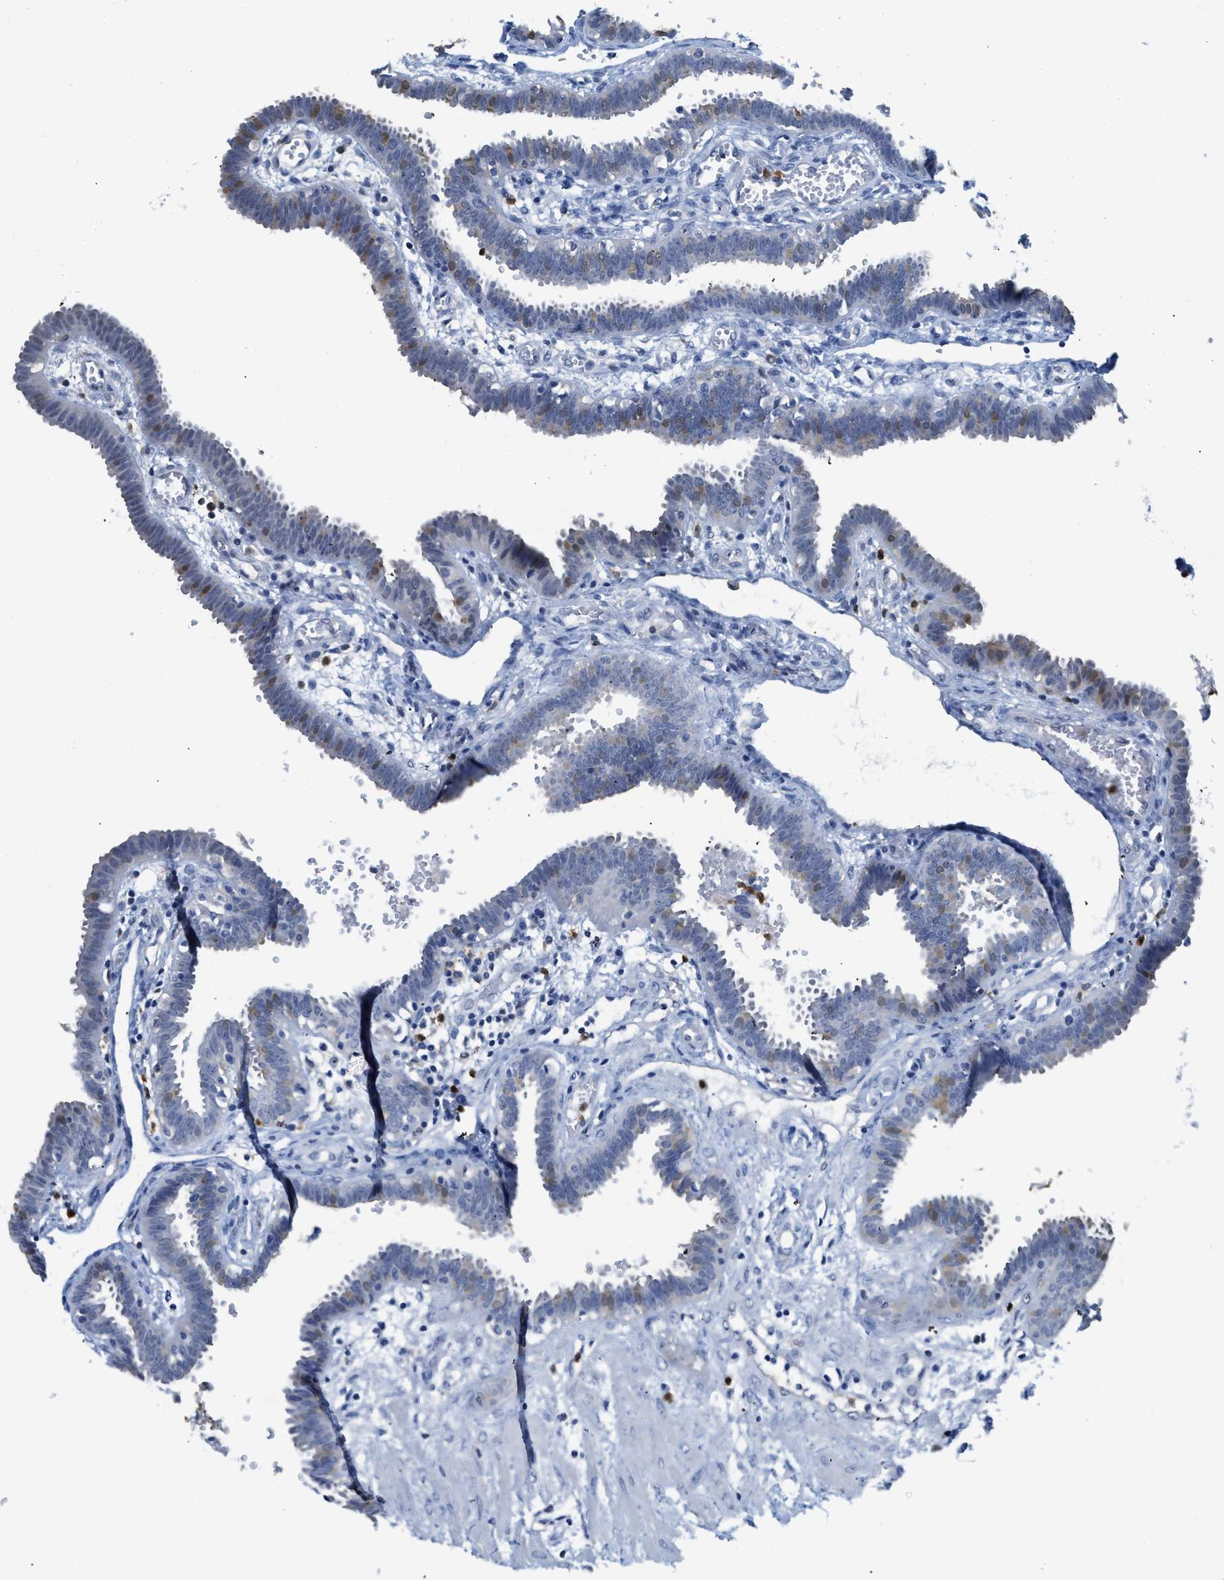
{"staining": {"intensity": "weak", "quantity": "25%-75%", "location": "cytoplasmic/membranous,nuclear"}, "tissue": "fallopian tube", "cell_type": "Glandular cells", "image_type": "normal", "snomed": [{"axis": "morphology", "description": "Normal tissue, NOS"}, {"axis": "topography", "description": "Fallopian tube"}, {"axis": "topography", "description": "Placenta"}], "caption": "Brown immunohistochemical staining in normal fallopian tube exhibits weak cytoplasmic/membranous,nuclear expression in approximately 25%-75% of glandular cells. (DAB IHC with brightfield microscopy, high magnification).", "gene": "SERPINB1", "patient": {"sex": "female", "age": 32}}